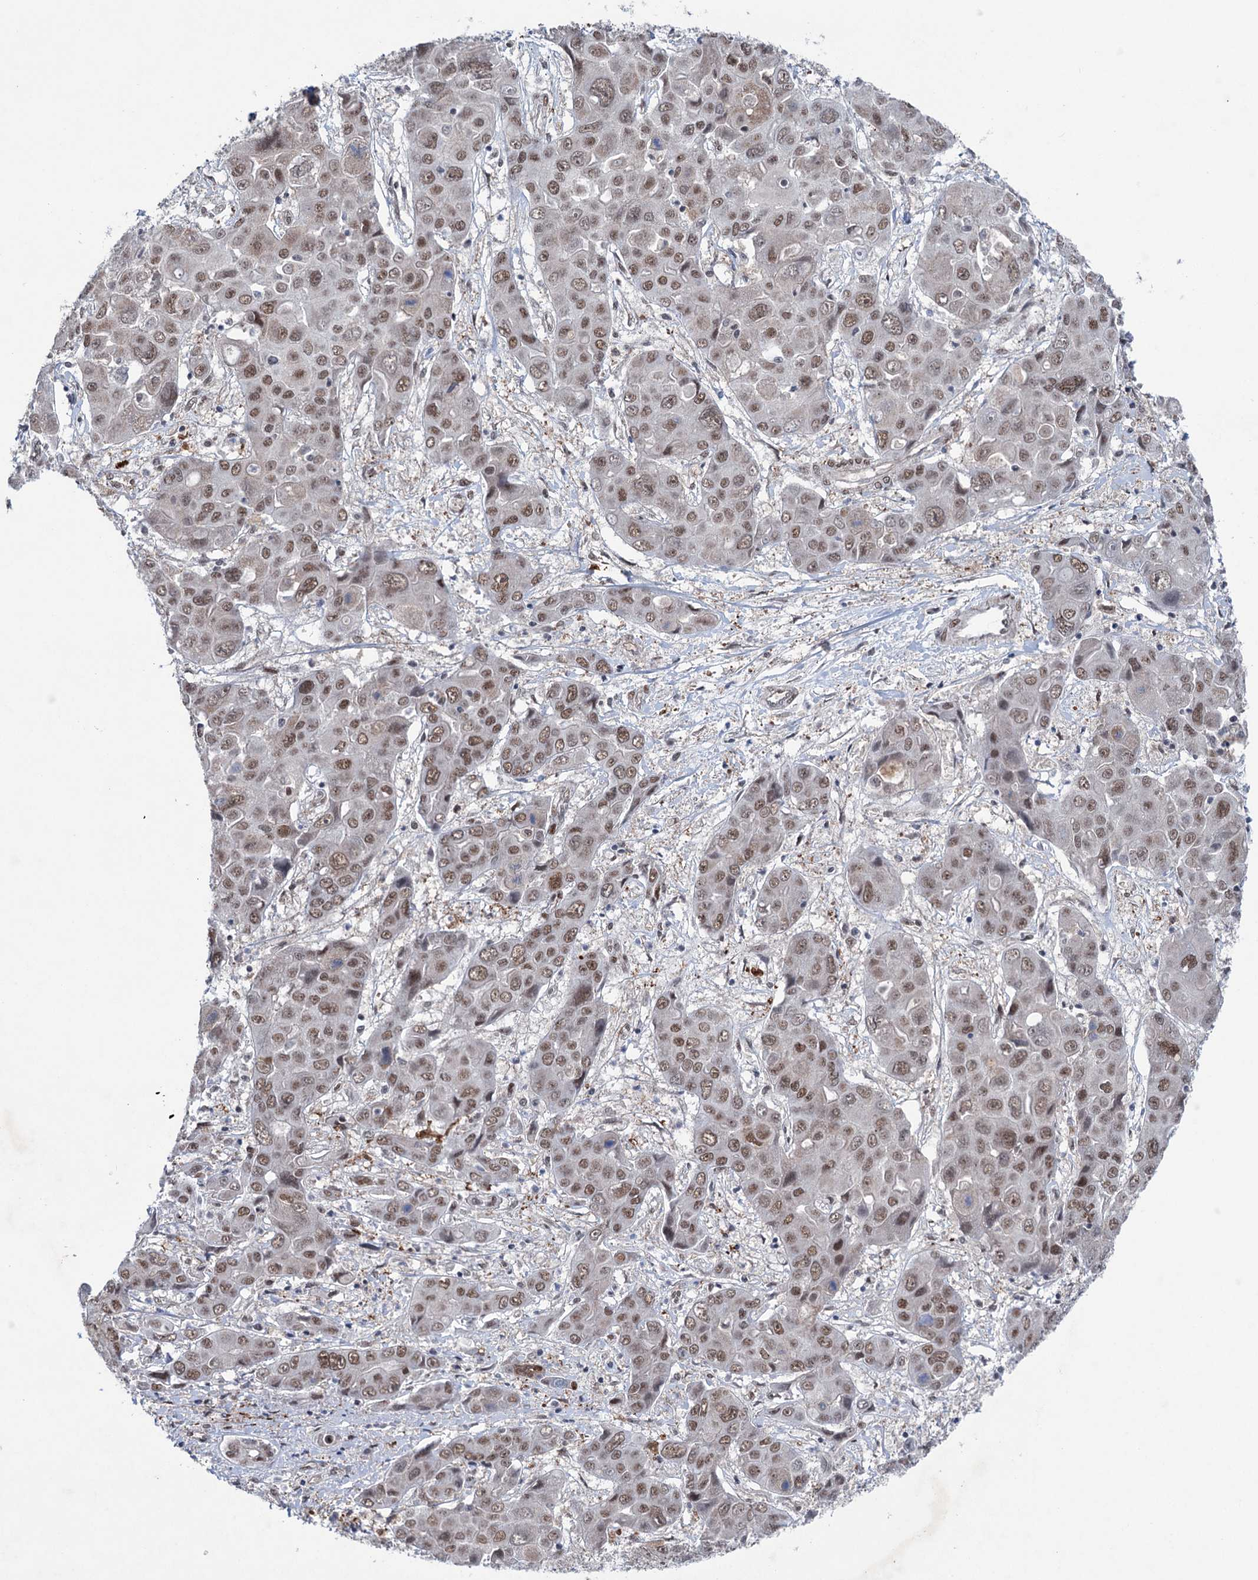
{"staining": {"intensity": "moderate", "quantity": ">75%", "location": "nuclear"}, "tissue": "liver cancer", "cell_type": "Tumor cells", "image_type": "cancer", "snomed": [{"axis": "morphology", "description": "Cholangiocarcinoma"}, {"axis": "topography", "description": "Liver"}], "caption": "IHC of cholangiocarcinoma (liver) displays medium levels of moderate nuclear staining in about >75% of tumor cells.", "gene": "FAM53A", "patient": {"sex": "male", "age": 67}}